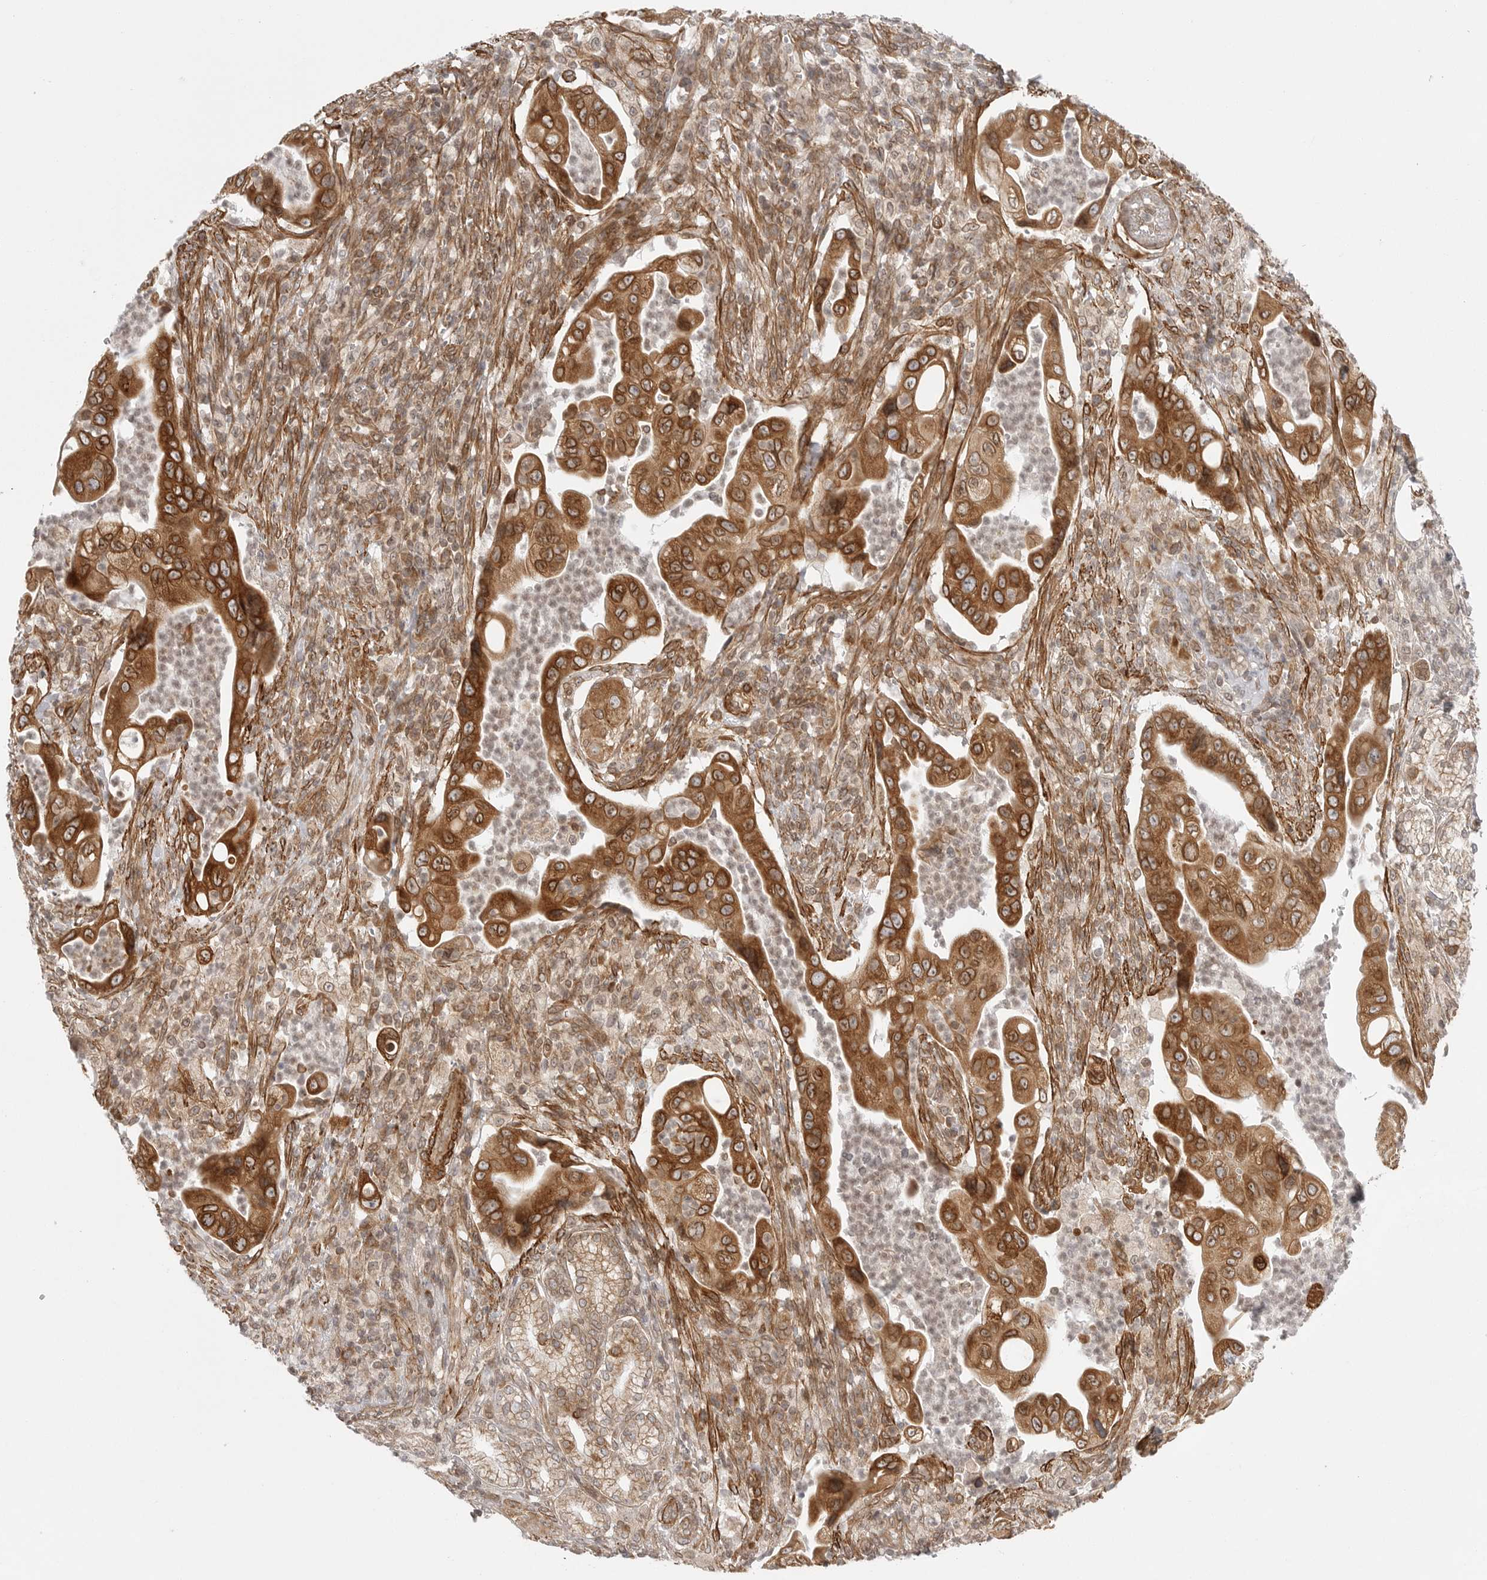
{"staining": {"intensity": "moderate", "quantity": ">75%", "location": "cytoplasmic/membranous,nuclear"}, "tissue": "pancreatic cancer", "cell_type": "Tumor cells", "image_type": "cancer", "snomed": [{"axis": "morphology", "description": "Adenocarcinoma, NOS"}, {"axis": "topography", "description": "Pancreas"}], "caption": "Adenocarcinoma (pancreatic) tissue displays moderate cytoplasmic/membranous and nuclear positivity in approximately >75% of tumor cells The staining was performed using DAB (3,3'-diaminobenzidine), with brown indicating positive protein expression. Nuclei are stained blue with hematoxylin.", "gene": "CERS2", "patient": {"sex": "male", "age": 78}}